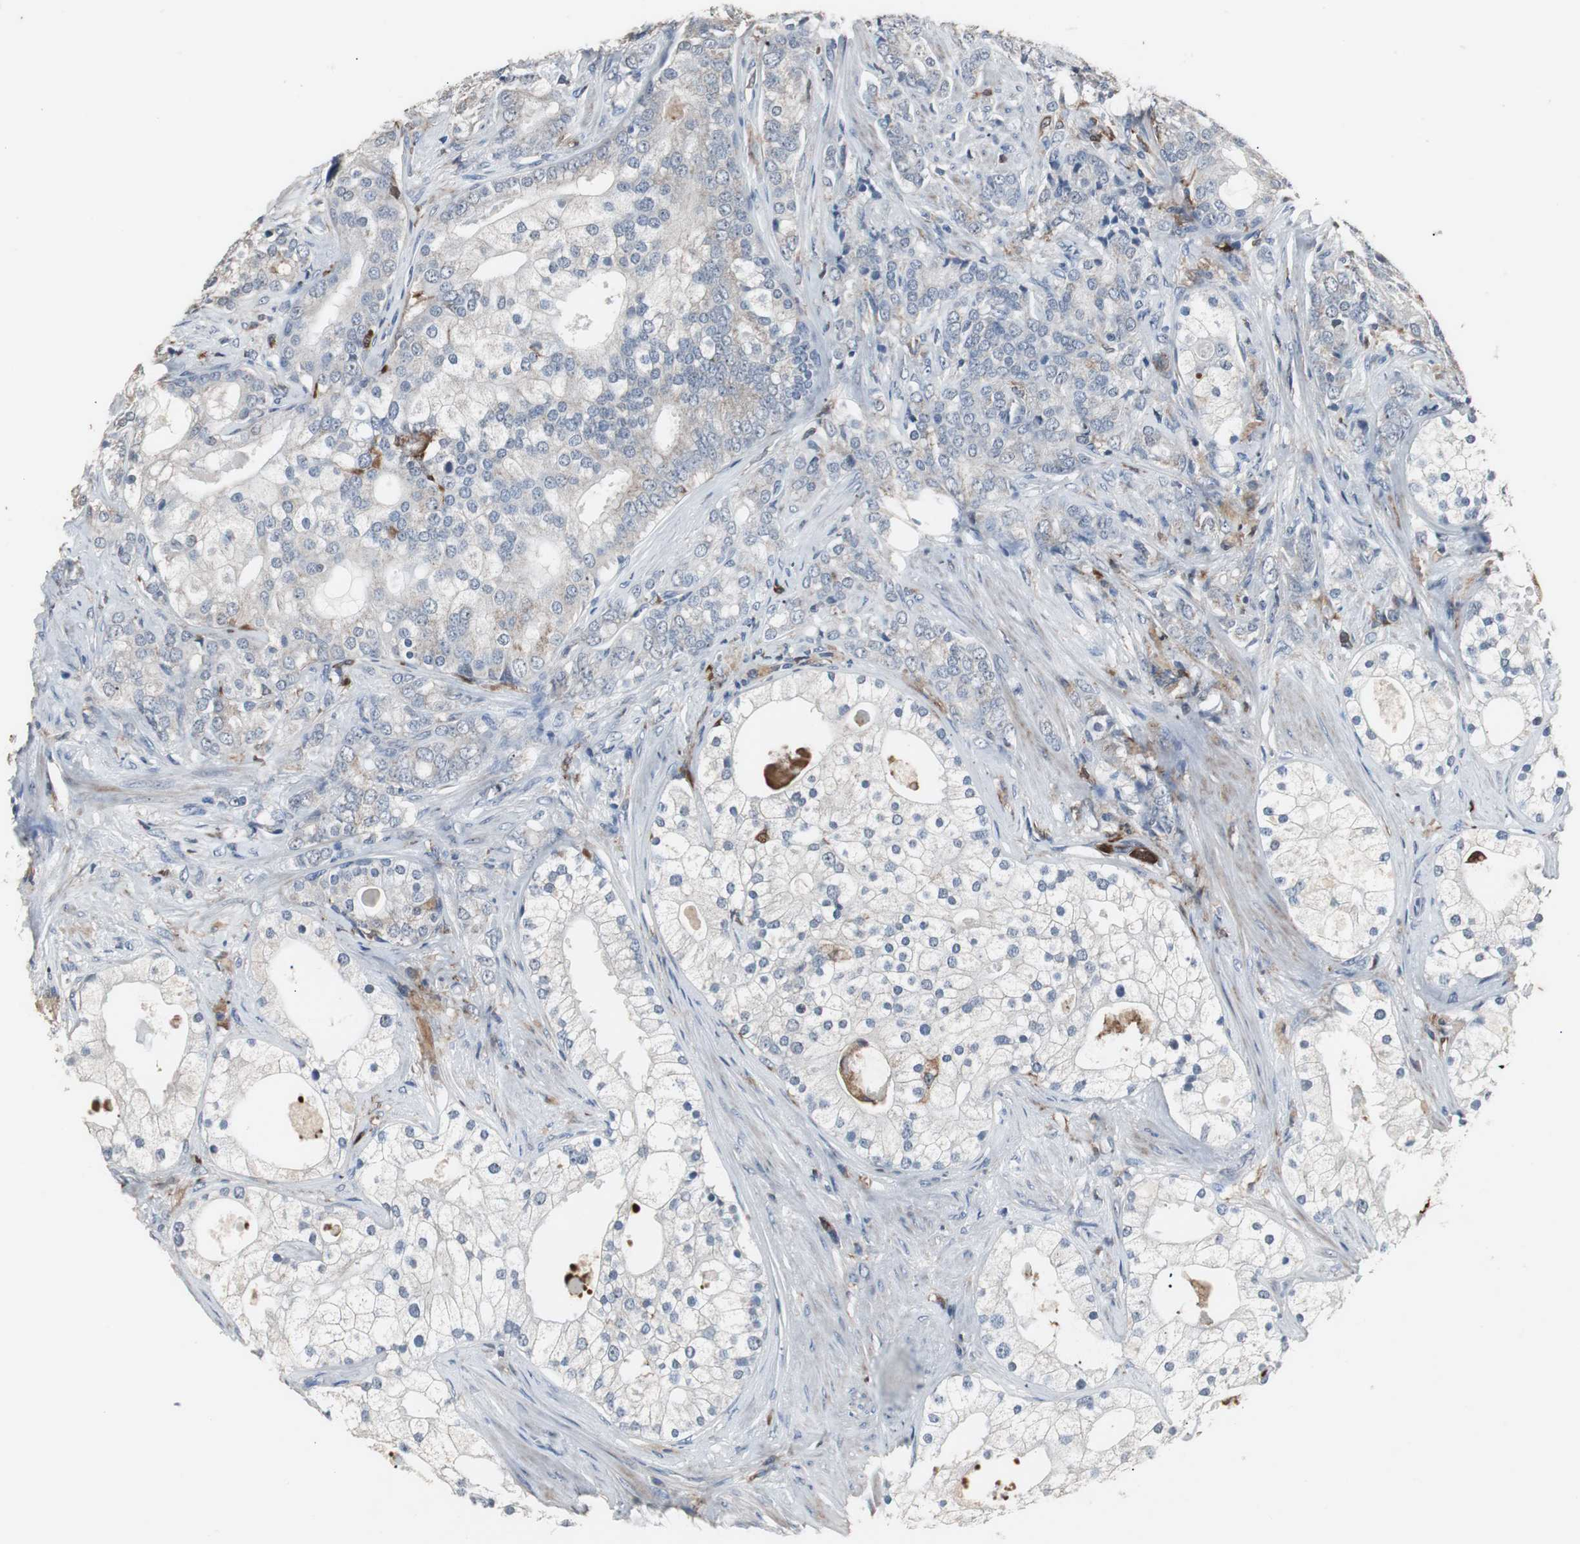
{"staining": {"intensity": "weak", "quantity": "<25%", "location": "cytoplasmic/membranous"}, "tissue": "prostate cancer", "cell_type": "Tumor cells", "image_type": "cancer", "snomed": [{"axis": "morphology", "description": "Adenocarcinoma, Low grade"}, {"axis": "topography", "description": "Prostate"}], "caption": "Tumor cells show no significant positivity in adenocarcinoma (low-grade) (prostate). Nuclei are stained in blue.", "gene": "NCF2", "patient": {"sex": "male", "age": 58}}